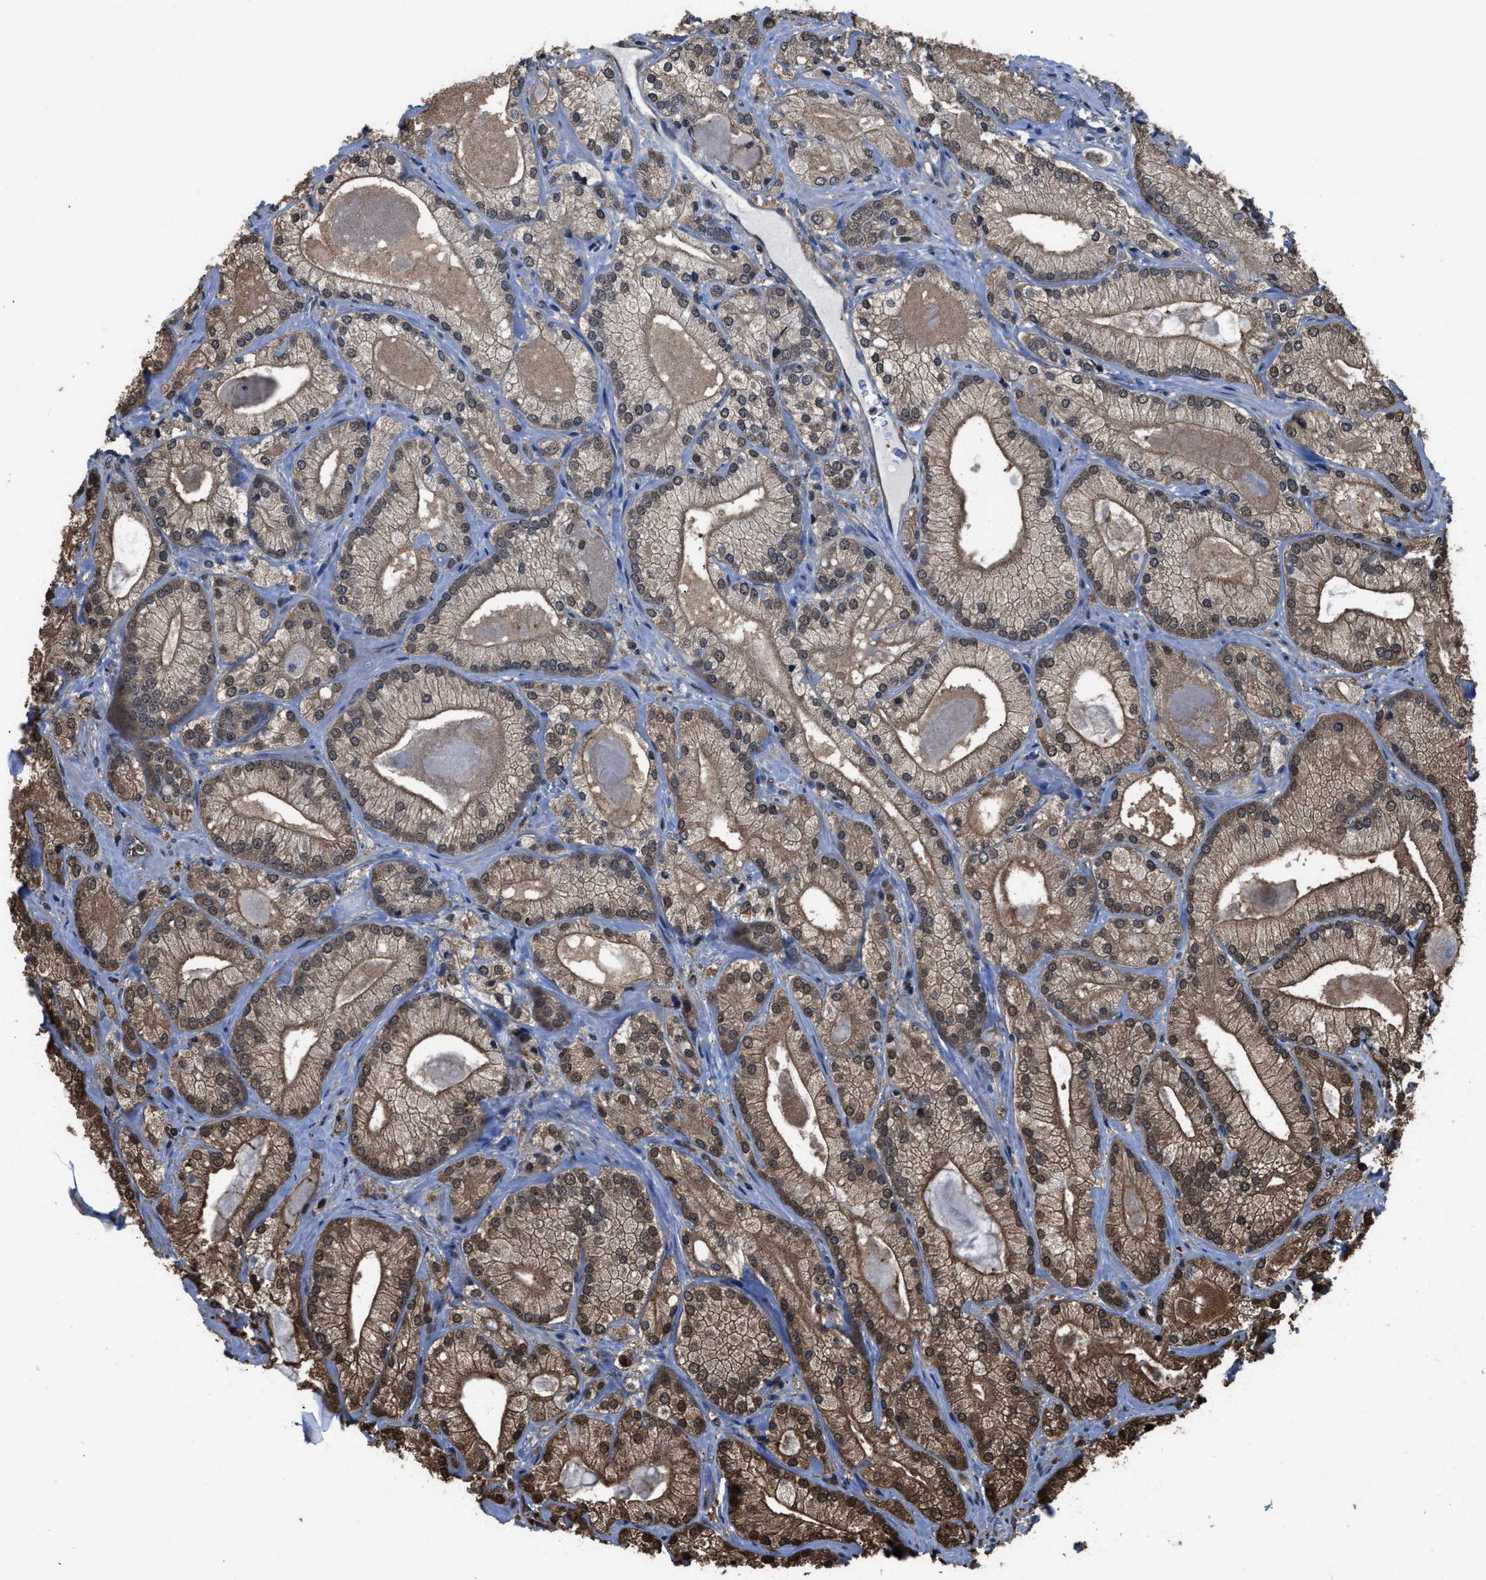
{"staining": {"intensity": "moderate", "quantity": ">75%", "location": "cytoplasmic/membranous,nuclear"}, "tissue": "prostate cancer", "cell_type": "Tumor cells", "image_type": "cancer", "snomed": [{"axis": "morphology", "description": "Adenocarcinoma, Low grade"}, {"axis": "topography", "description": "Prostate"}], "caption": "Prostate low-grade adenocarcinoma stained for a protein (brown) exhibits moderate cytoplasmic/membranous and nuclear positive expression in about >75% of tumor cells.", "gene": "FNTA", "patient": {"sex": "male", "age": 65}}